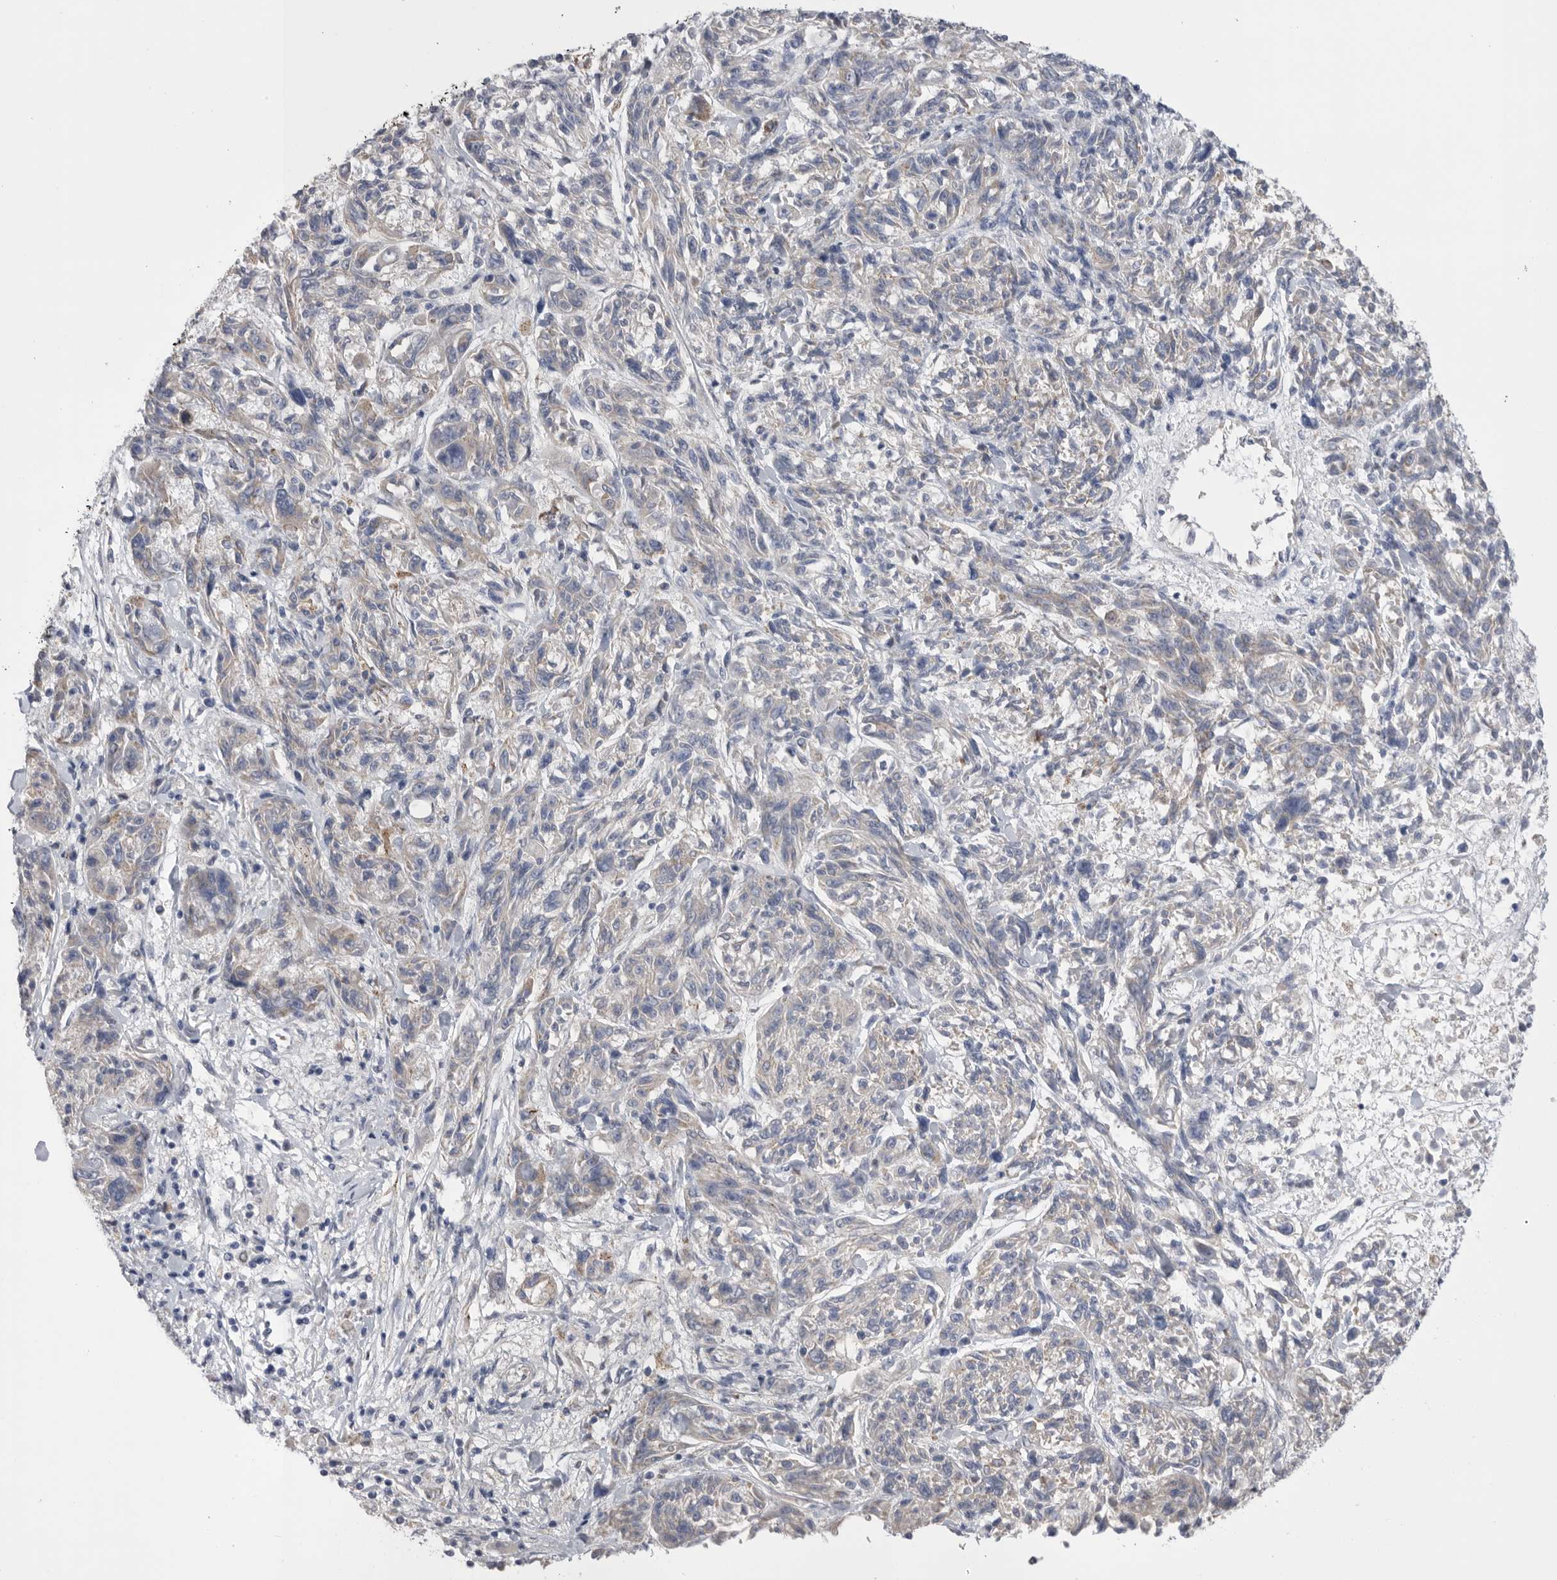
{"staining": {"intensity": "negative", "quantity": "none", "location": "none"}, "tissue": "melanoma", "cell_type": "Tumor cells", "image_type": "cancer", "snomed": [{"axis": "morphology", "description": "Malignant melanoma, NOS"}, {"axis": "topography", "description": "Skin"}], "caption": "Immunohistochemistry image of human melanoma stained for a protein (brown), which exhibits no expression in tumor cells.", "gene": "CCDC126", "patient": {"sex": "male", "age": 53}}